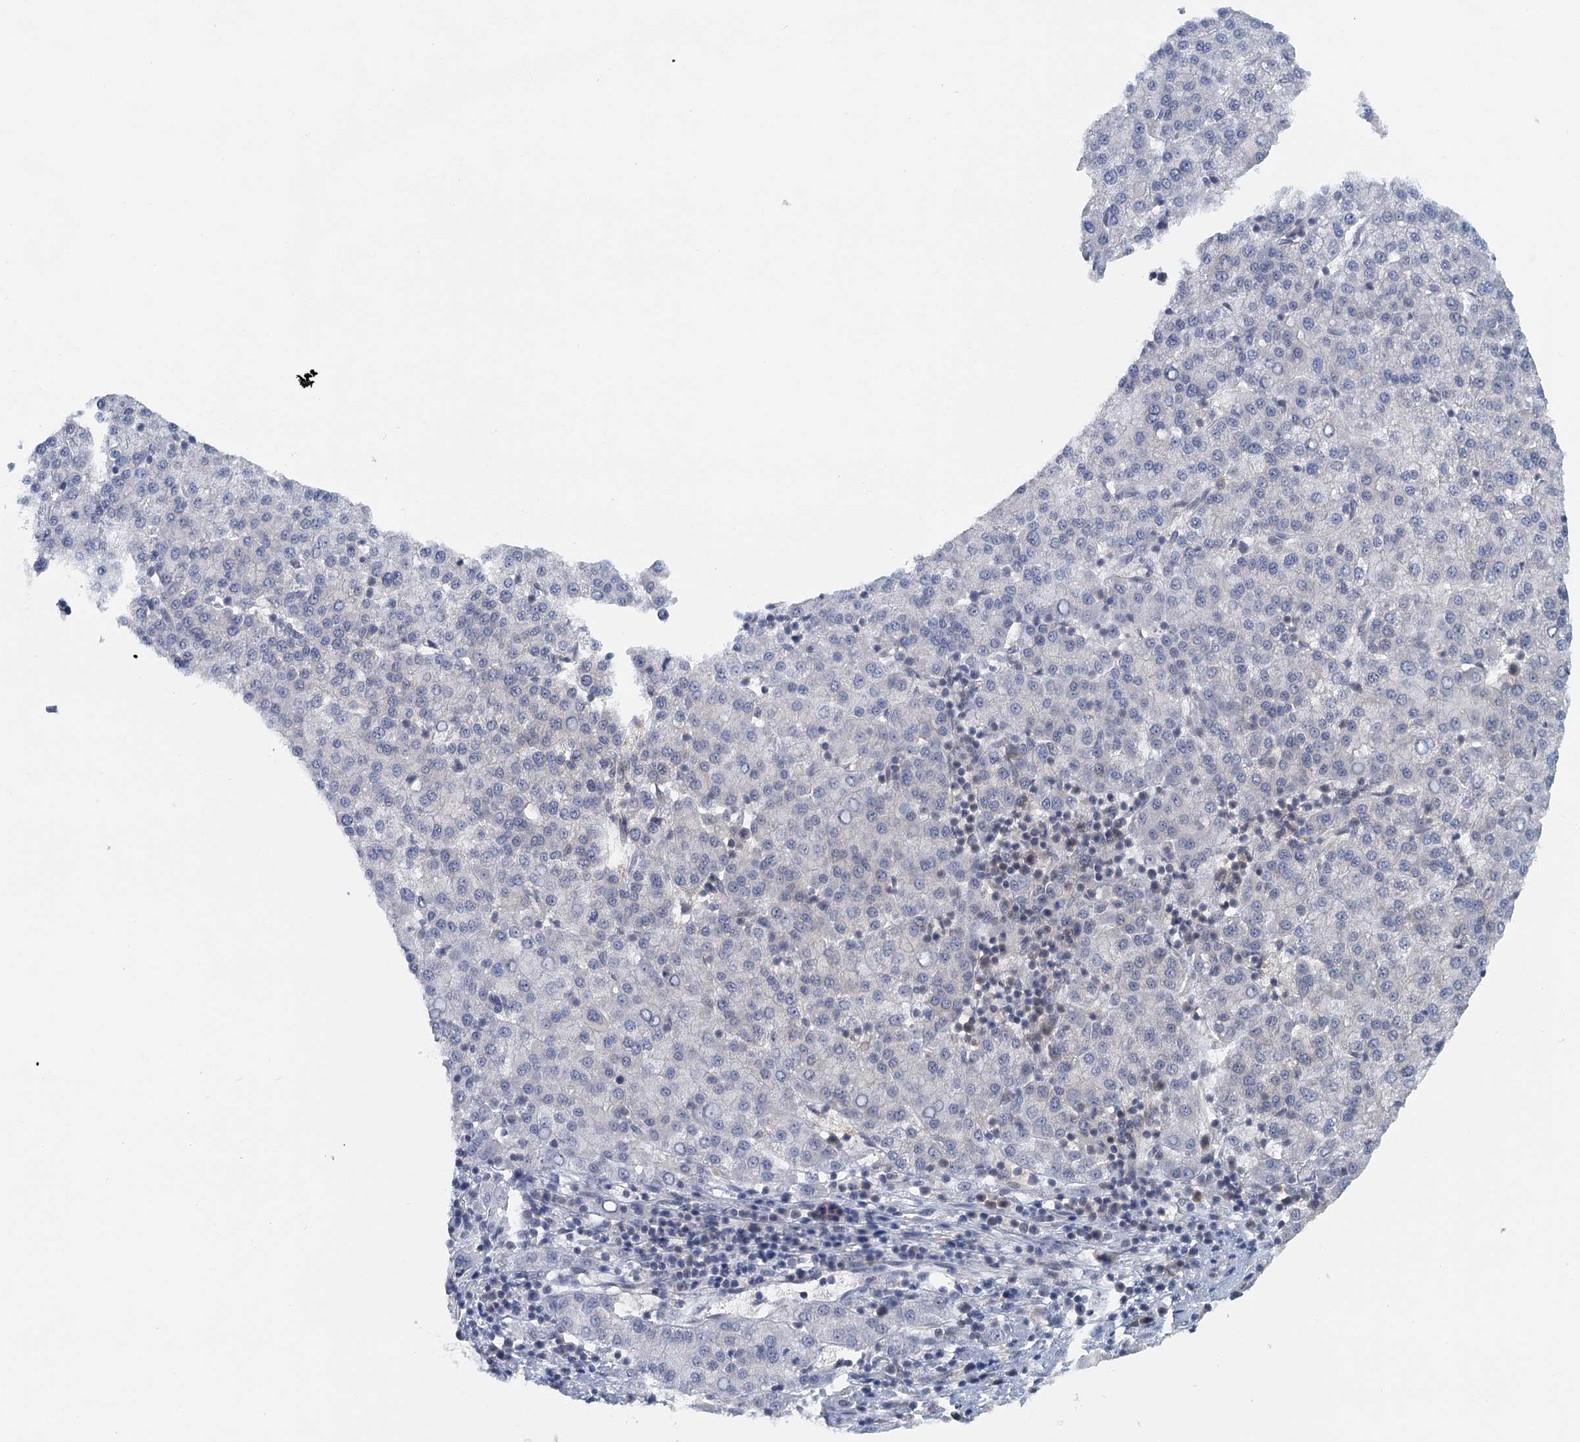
{"staining": {"intensity": "negative", "quantity": "none", "location": "none"}, "tissue": "liver cancer", "cell_type": "Tumor cells", "image_type": "cancer", "snomed": [{"axis": "morphology", "description": "Carcinoma, Hepatocellular, NOS"}, {"axis": "topography", "description": "Liver"}], "caption": "Immunohistochemistry image of neoplastic tissue: liver cancer stained with DAB demonstrates no significant protein positivity in tumor cells.", "gene": "TAS2R42", "patient": {"sex": "female", "age": 58}}